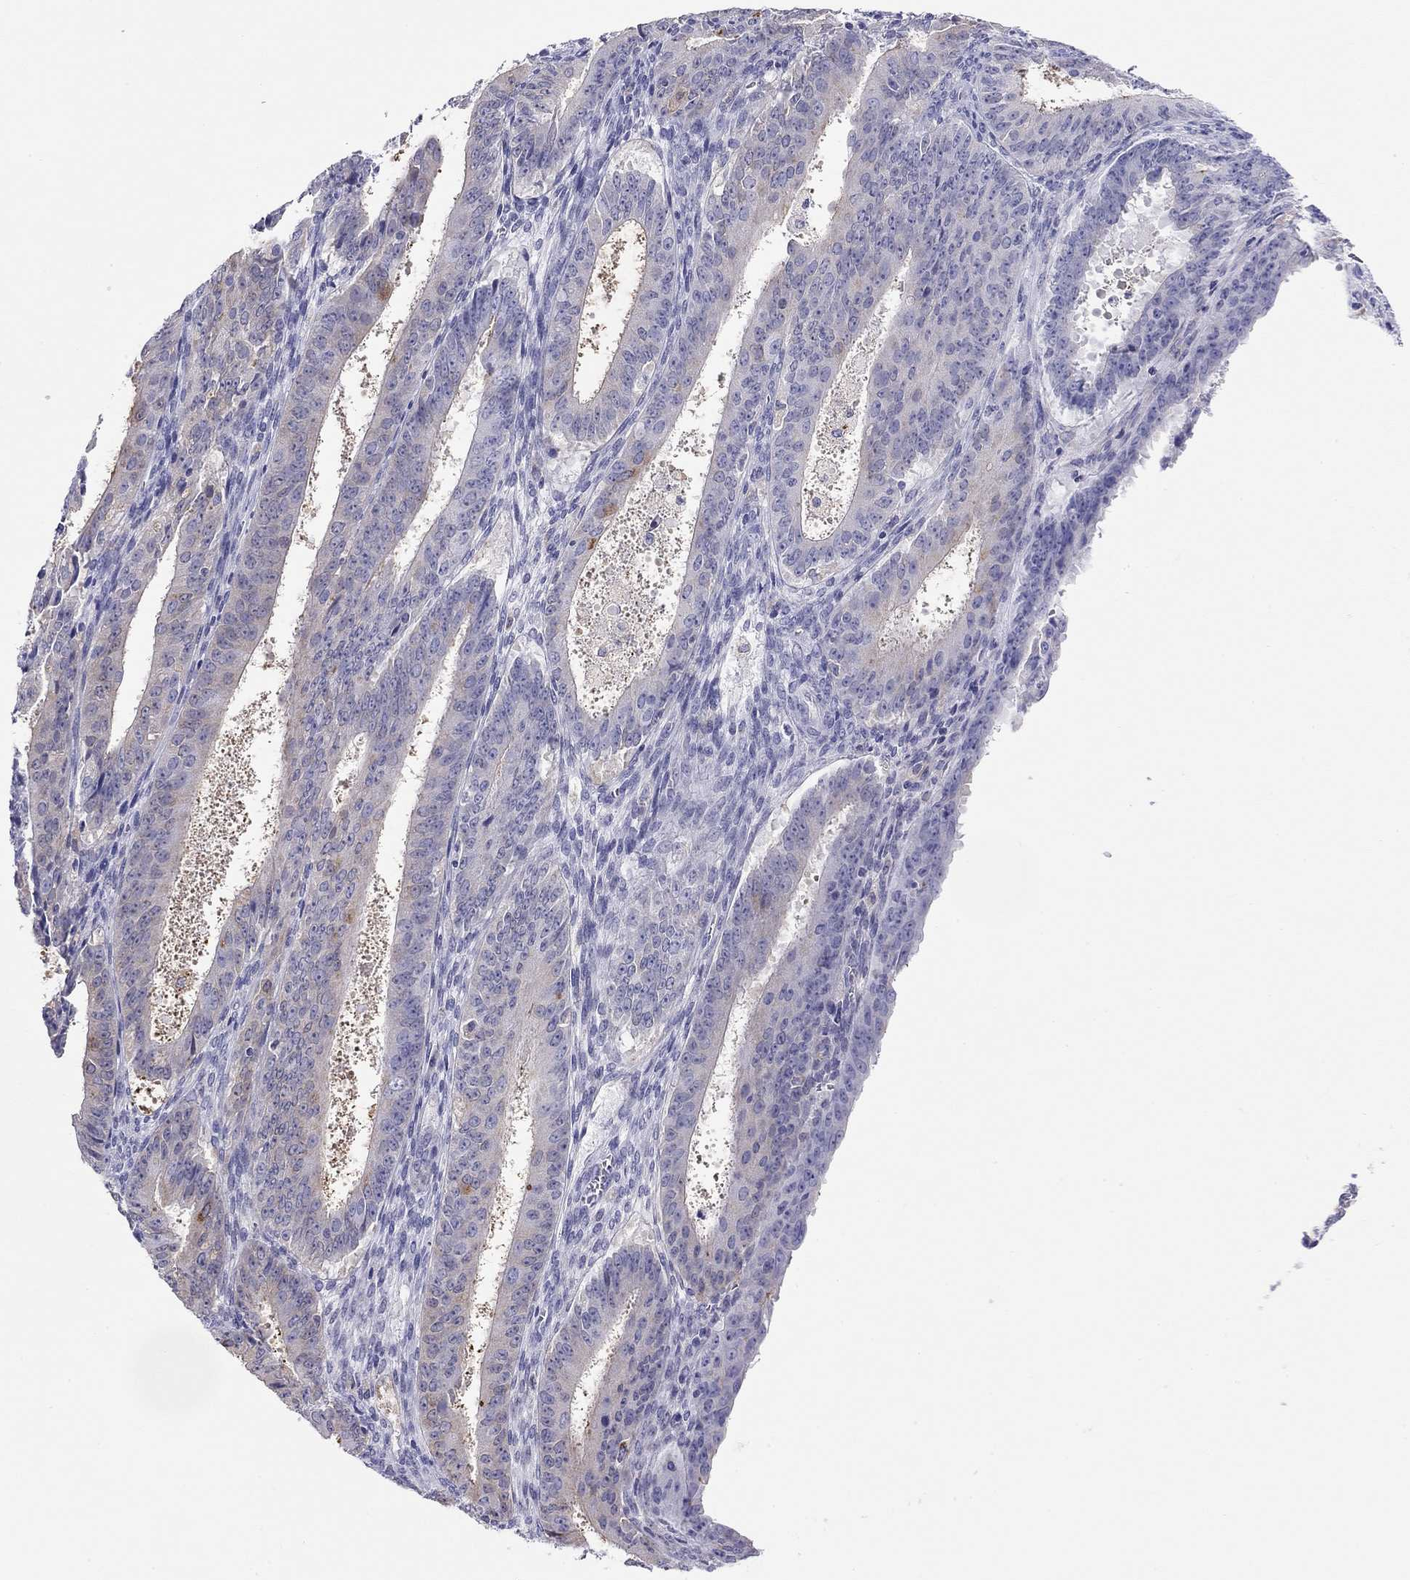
{"staining": {"intensity": "negative", "quantity": "none", "location": "none"}, "tissue": "ovarian cancer", "cell_type": "Tumor cells", "image_type": "cancer", "snomed": [{"axis": "morphology", "description": "Carcinoma, endometroid"}, {"axis": "topography", "description": "Ovary"}], "caption": "DAB immunohistochemical staining of ovarian endometroid carcinoma shows no significant staining in tumor cells.", "gene": "SLC46A2", "patient": {"sex": "female", "age": 42}}